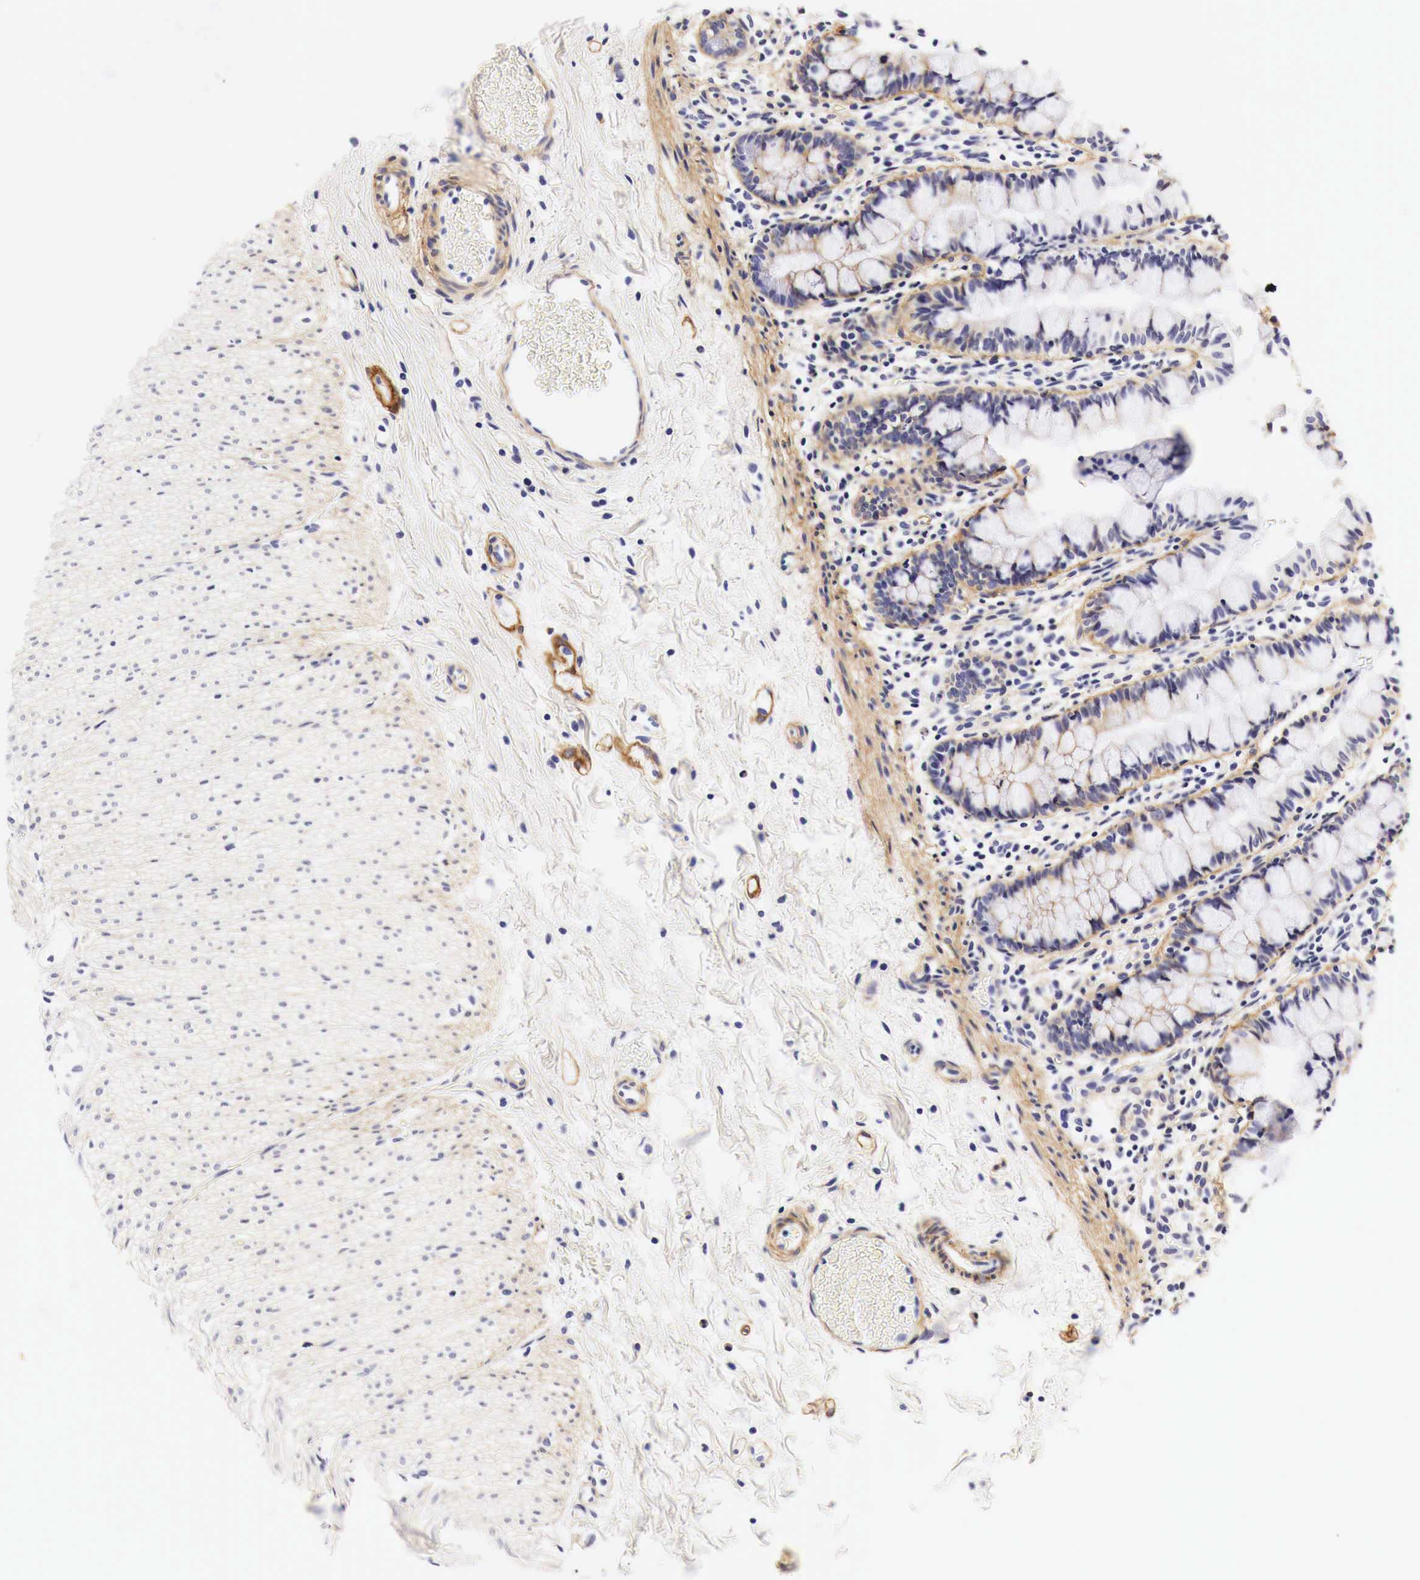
{"staining": {"intensity": "weak", "quantity": "25%-75%", "location": "cytoplasmic/membranous"}, "tissue": "small intestine", "cell_type": "Glandular cells", "image_type": "normal", "snomed": [{"axis": "morphology", "description": "Normal tissue, NOS"}, {"axis": "topography", "description": "Small intestine"}], "caption": "Immunohistochemistry histopathology image of unremarkable small intestine: human small intestine stained using immunohistochemistry reveals low levels of weak protein expression localized specifically in the cytoplasmic/membranous of glandular cells, appearing as a cytoplasmic/membranous brown color.", "gene": "EGFR", "patient": {"sex": "male", "age": 1}}